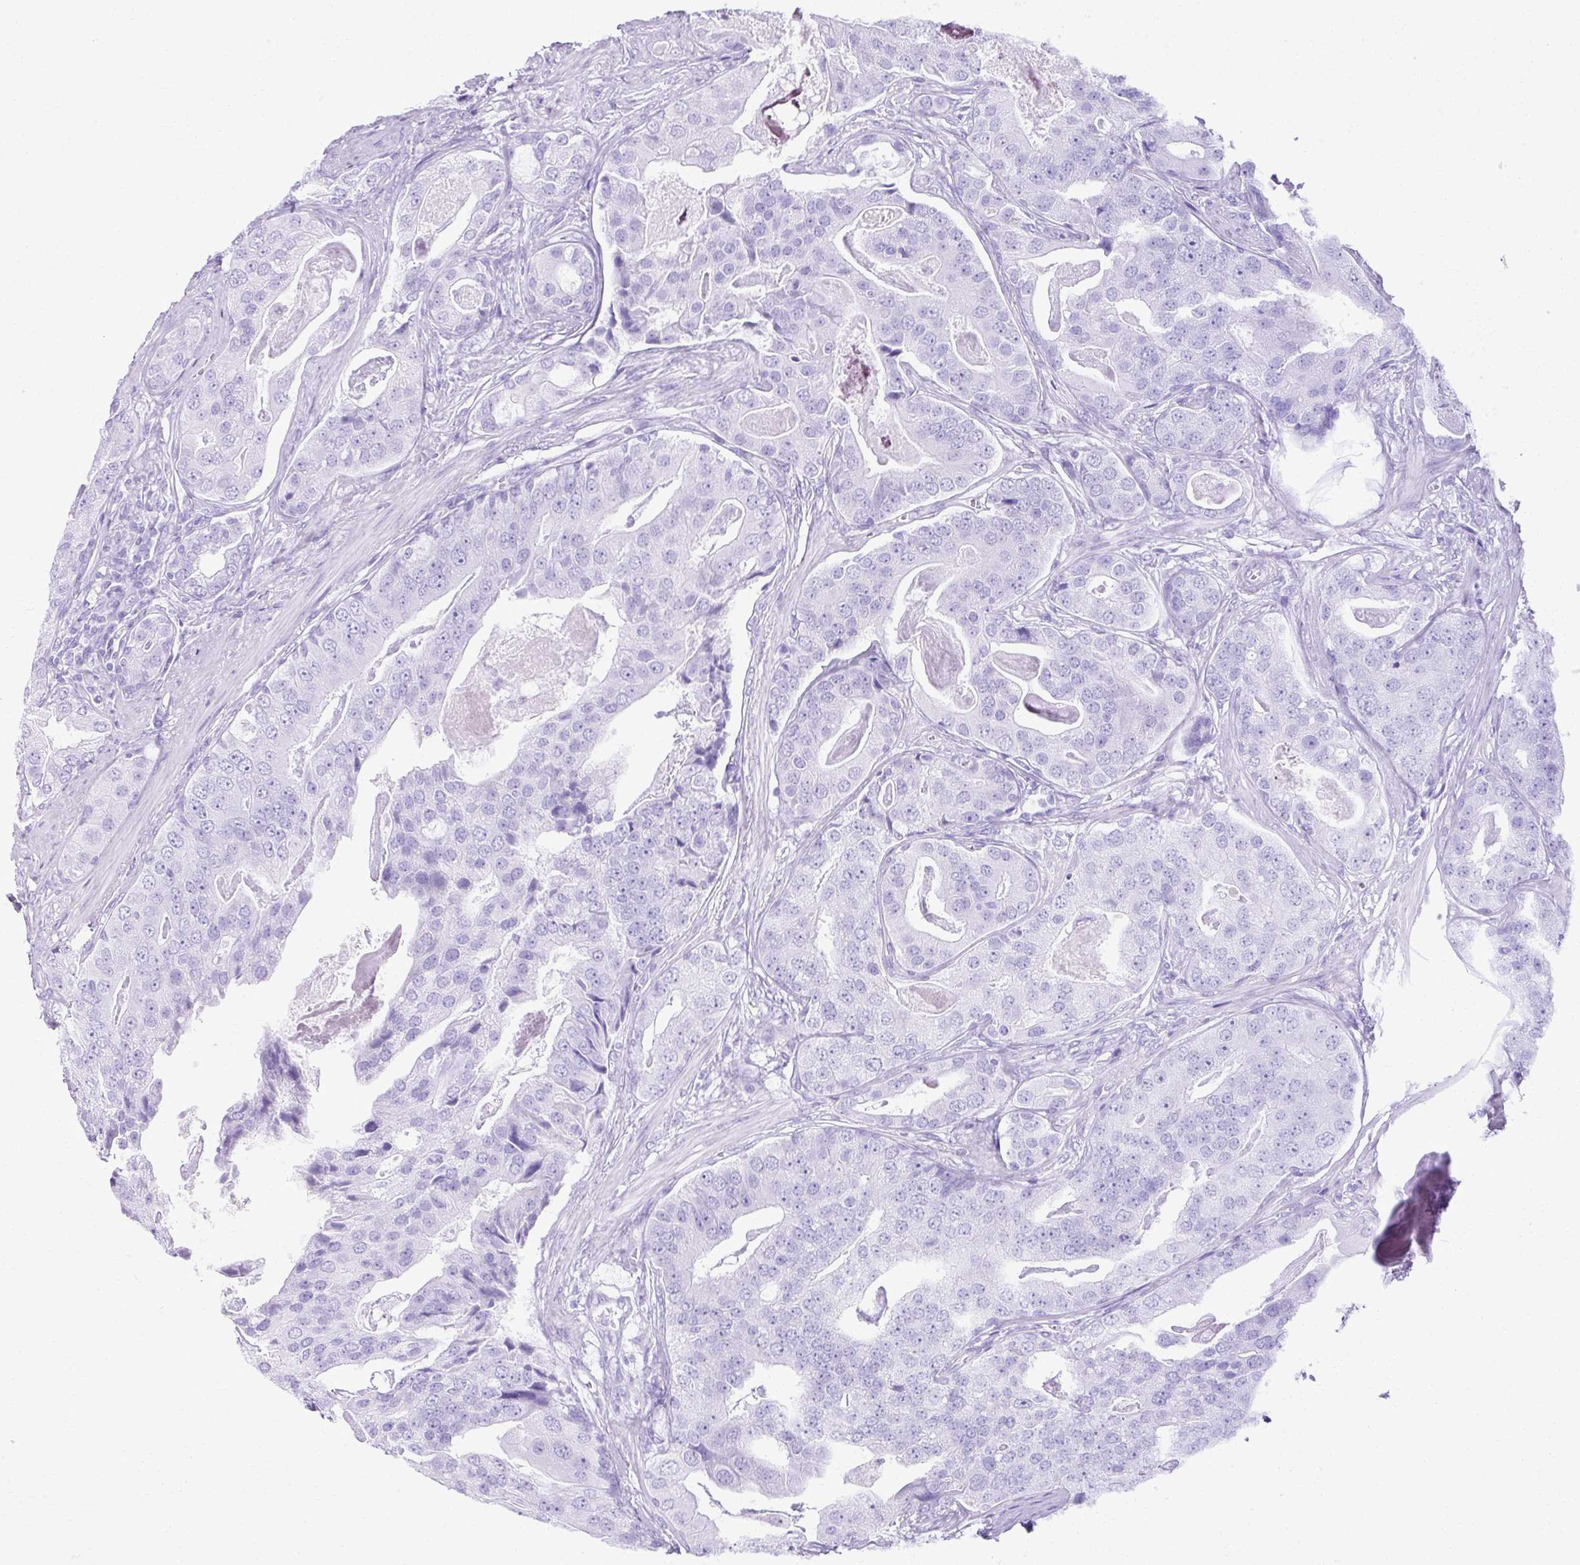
{"staining": {"intensity": "negative", "quantity": "none", "location": "none"}, "tissue": "prostate cancer", "cell_type": "Tumor cells", "image_type": "cancer", "snomed": [{"axis": "morphology", "description": "Adenocarcinoma, High grade"}, {"axis": "topography", "description": "Prostate"}], "caption": "An IHC micrograph of high-grade adenocarcinoma (prostate) is shown. There is no staining in tumor cells of high-grade adenocarcinoma (prostate).", "gene": "HSD11B1", "patient": {"sex": "male", "age": 71}}